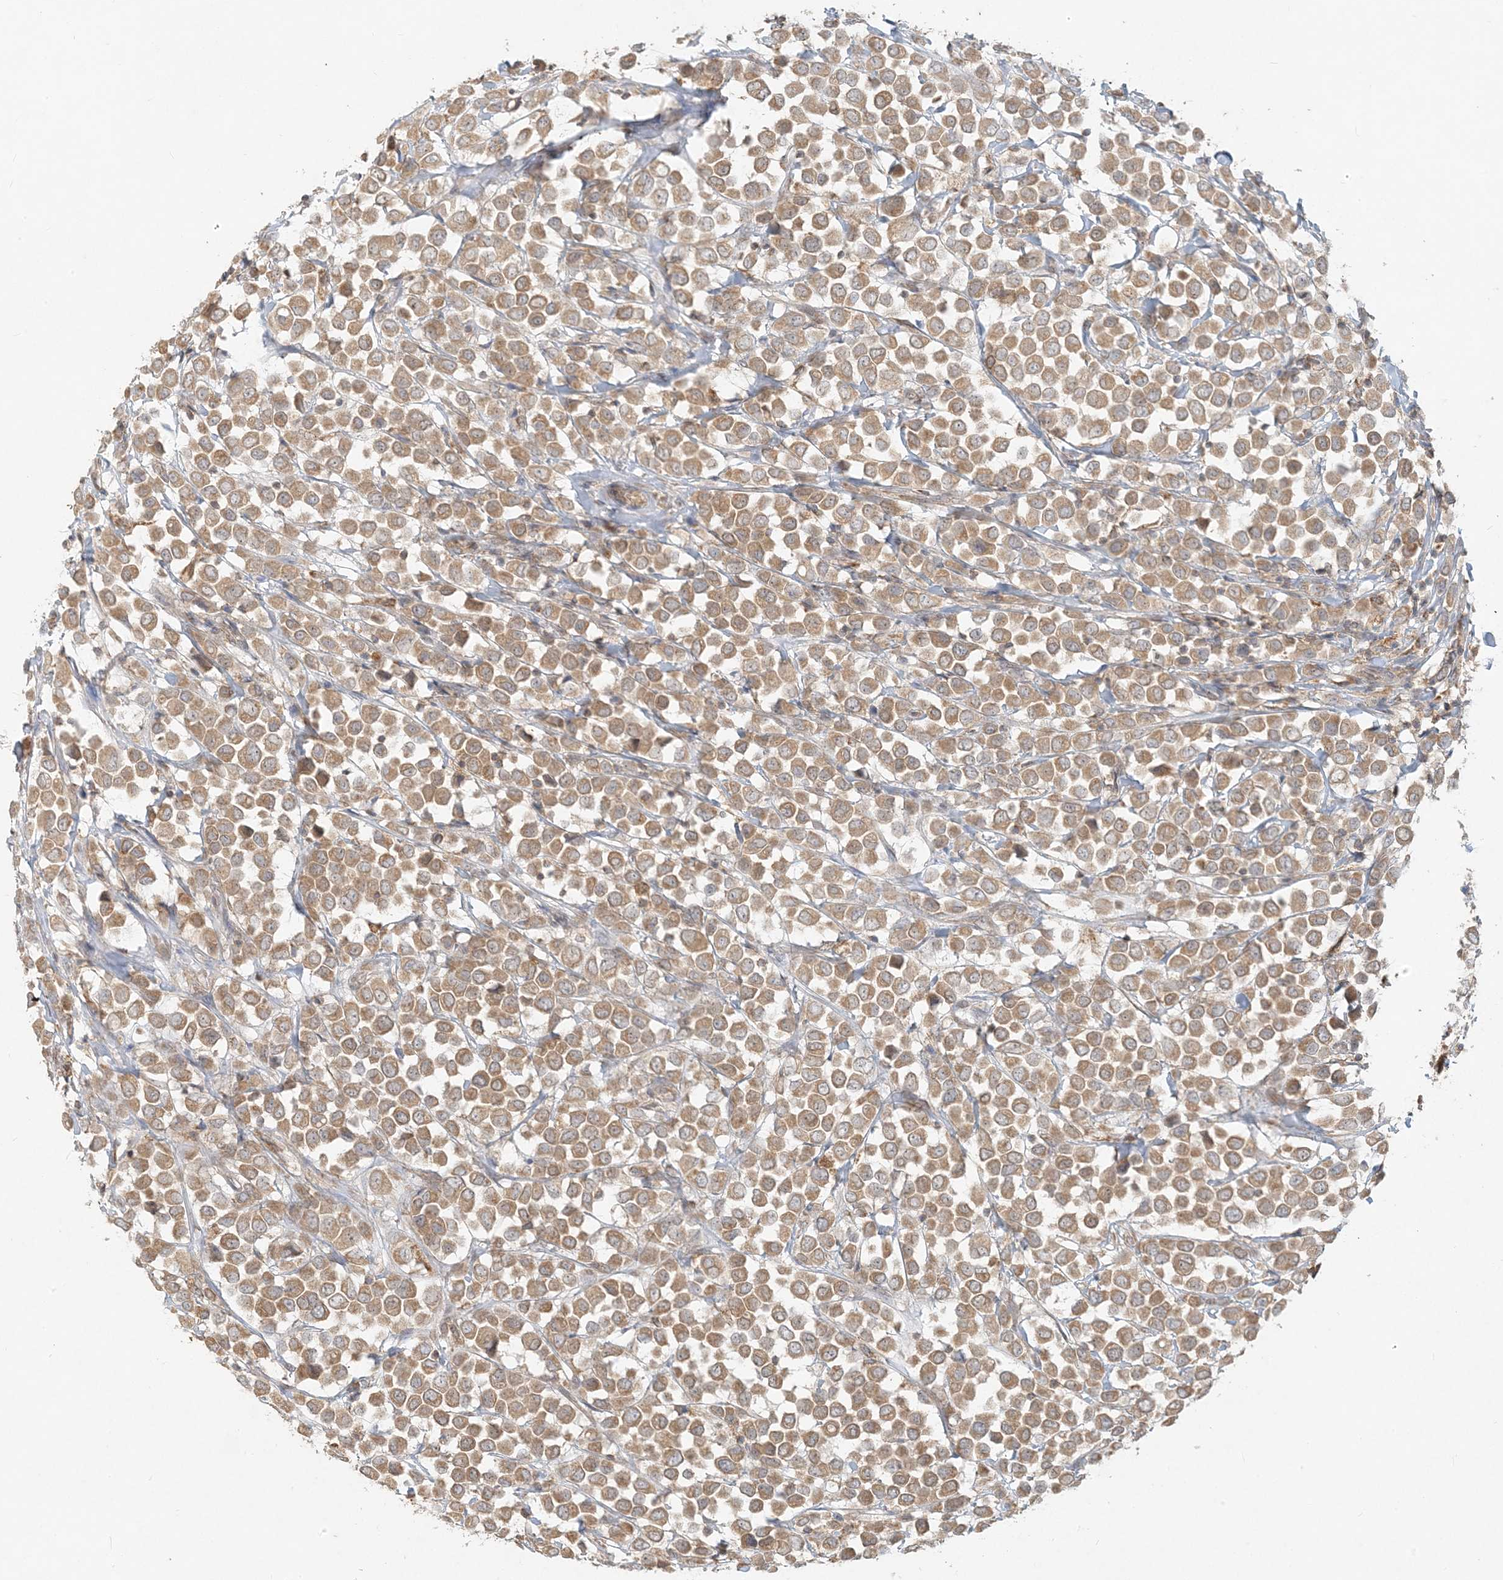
{"staining": {"intensity": "moderate", "quantity": ">75%", "location": "cytoplasmic/membranous"}, "tissue": "breast cancer", "cell_type": "Tumor cells", "image_type": "cancer", "snomed": [{"axis": "morphology", "description": "Duct carcinoma"}, {"axis": "topography", "description": "Breast"}], "caption": "The photomicrograph displays a brown stain indicating the presence of a protein in the cytoplasmic/membranous of tumor cells in breast cancer. (DAB IHC, brown staining for protein, blue staining for nuclei).", "gene": "MCOLN1", "patient": {"sex": "female", "age": 61}}